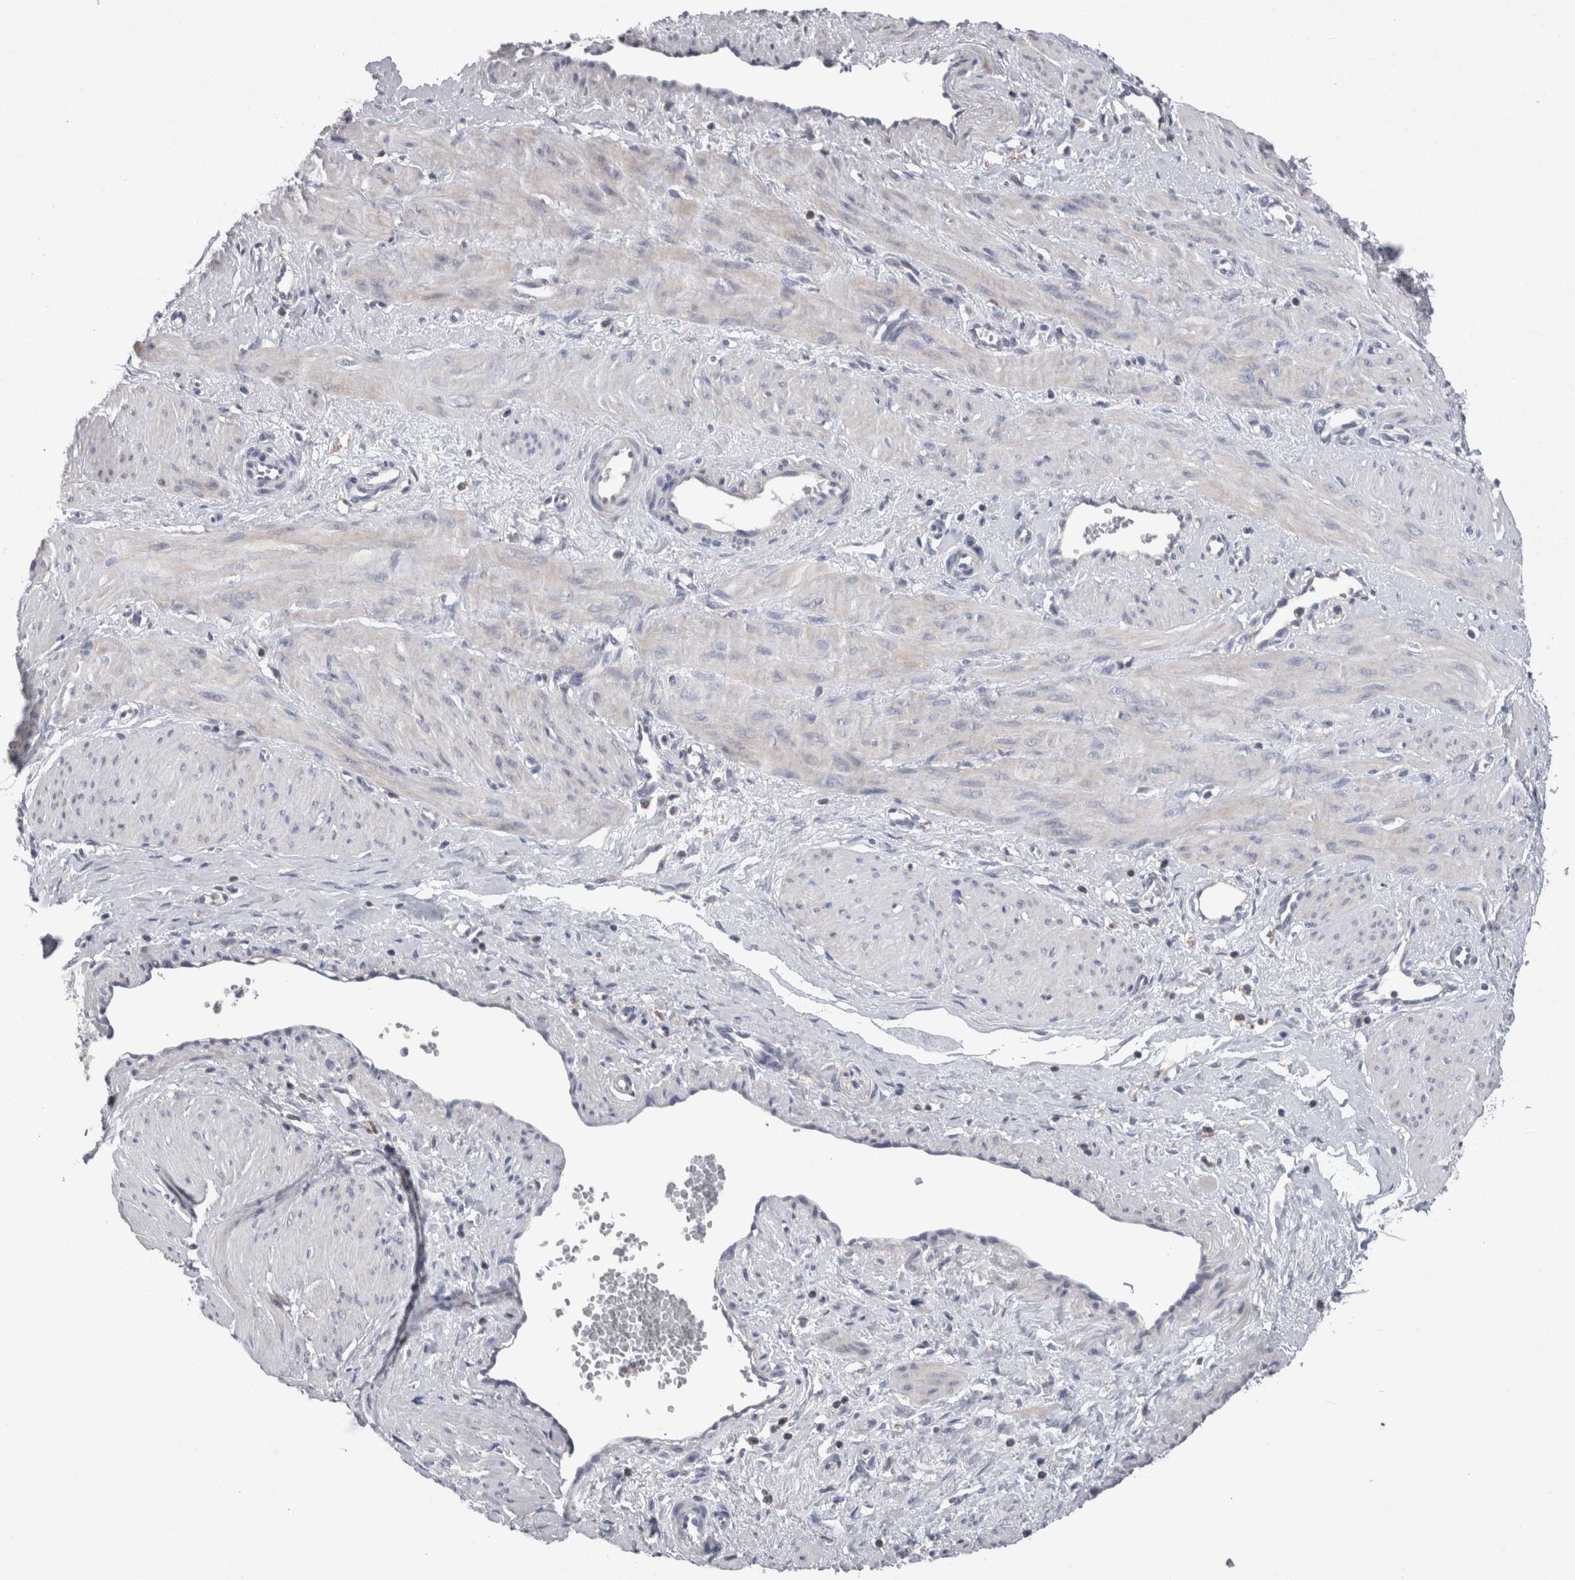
{"staining": {"intensity": "negative", "quantity": "none", "location": "none"}, "tissue": "smooth muscle", "cell_type": "Smooth muscle cells", "image_type": "normal", "snomed": [{"axis": "morphology", "description": "Normal tissue, NOS"}, {"axis": "topography", "description": "Endometrium"}], "caption": "Immunohistochemistry micrograph of unremarkable smooth muscle: smooth muscle stained with DAB exhibits no significant protein staining in smooth muscle cells. Nuclei are stained in blue.", "gene": "DCTN6", "patient": {"sex": "female", "age": 33}}